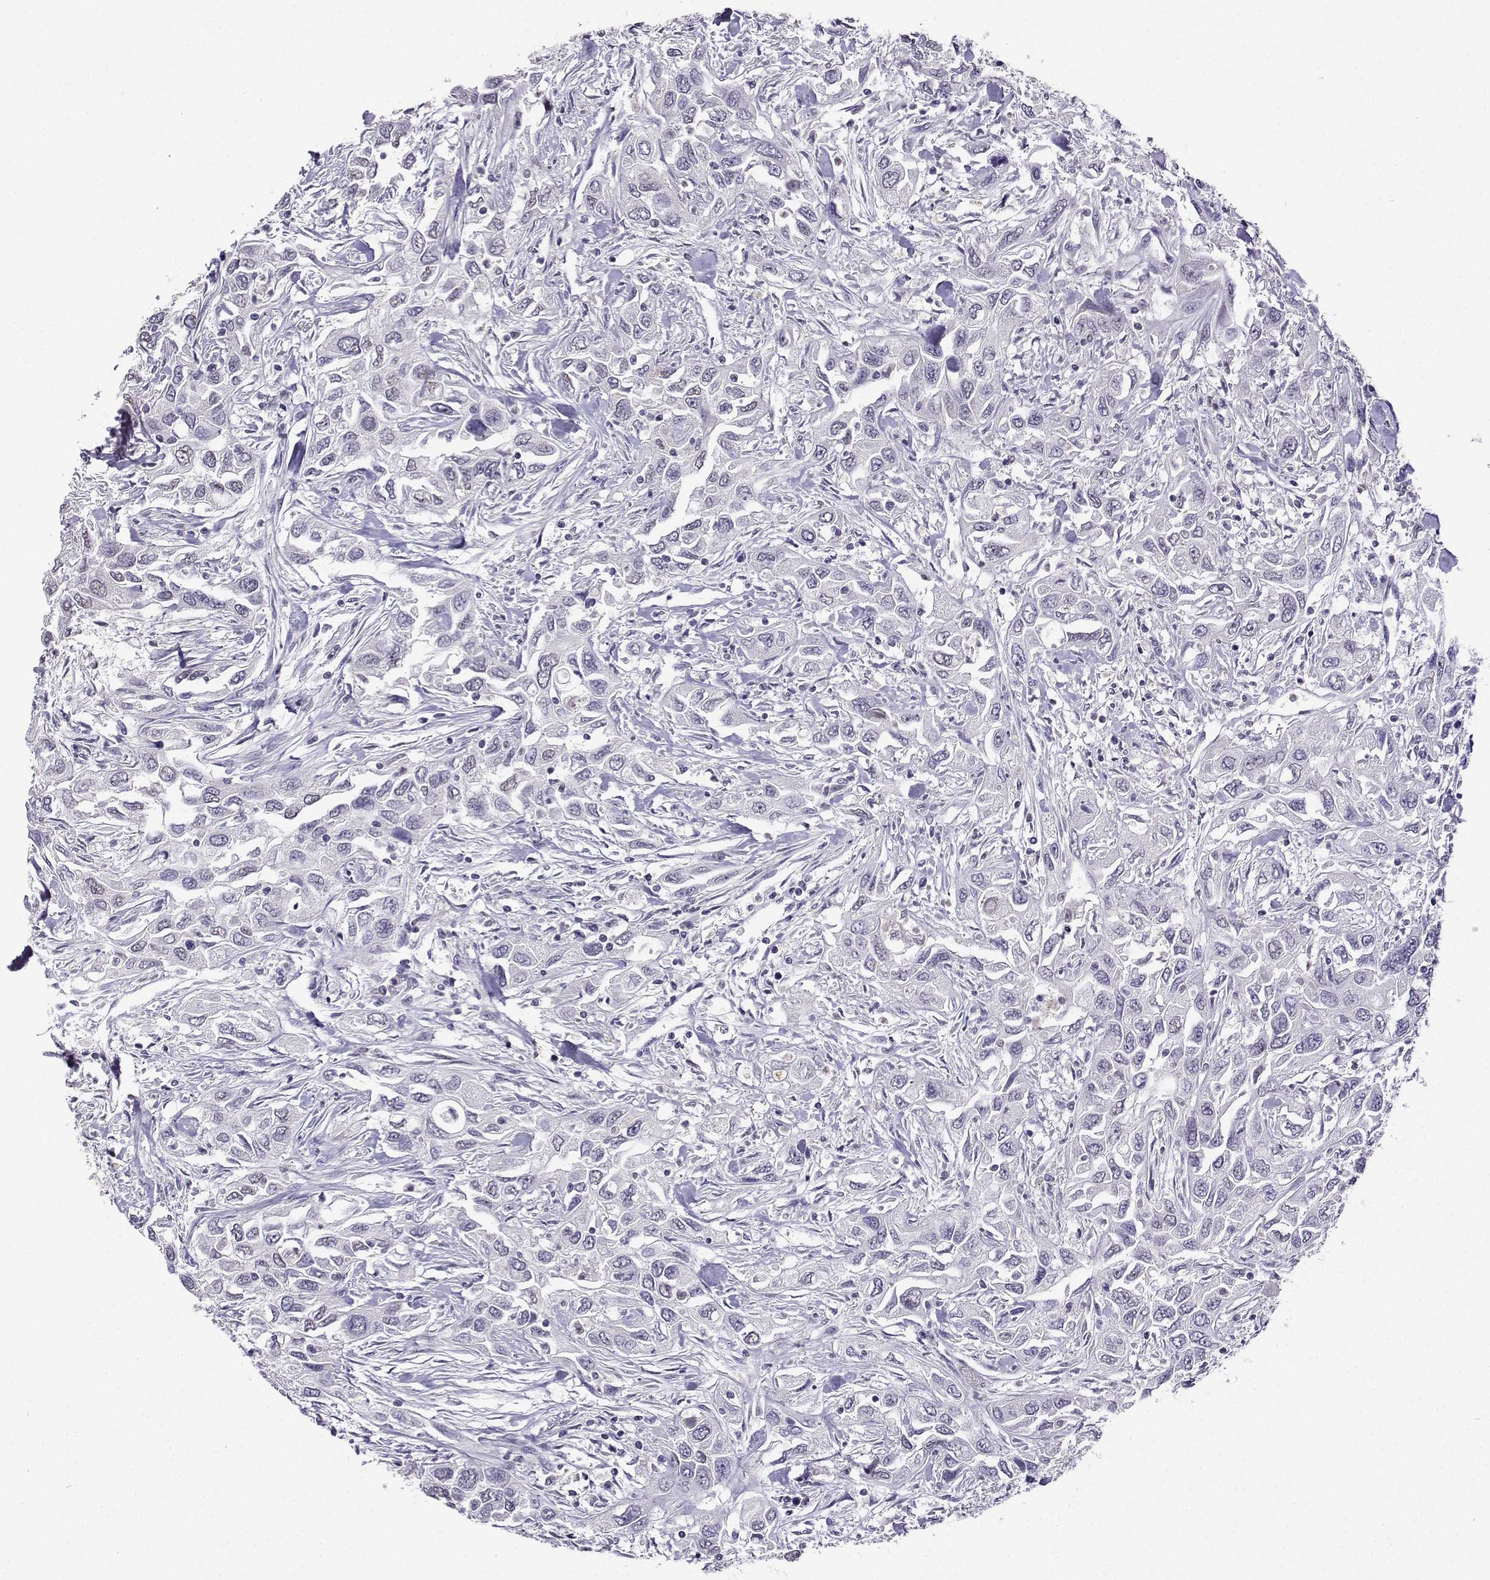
{"staining": {"intensity": "weak", "quantity": "<25%", "location": "nuclear"}, "tissue": "urothelial cancer", "cell_type": "Tumor cells", "image_type": "cancer", "snomed": [{"axis": "morphology", "description": "Urothelial carcinoma, High grade"}, {"axis": "topography", "description": "Urinary bladder"}], "caption": "This micrograph is of urothelial cancer stained with immunohistochemistry to label a protein in brown with the nuclei are counter-stained blue. There is no expression in tumor cells.", "gene": "LRFN2", "patient": {"sex": "male", "age": 76}}